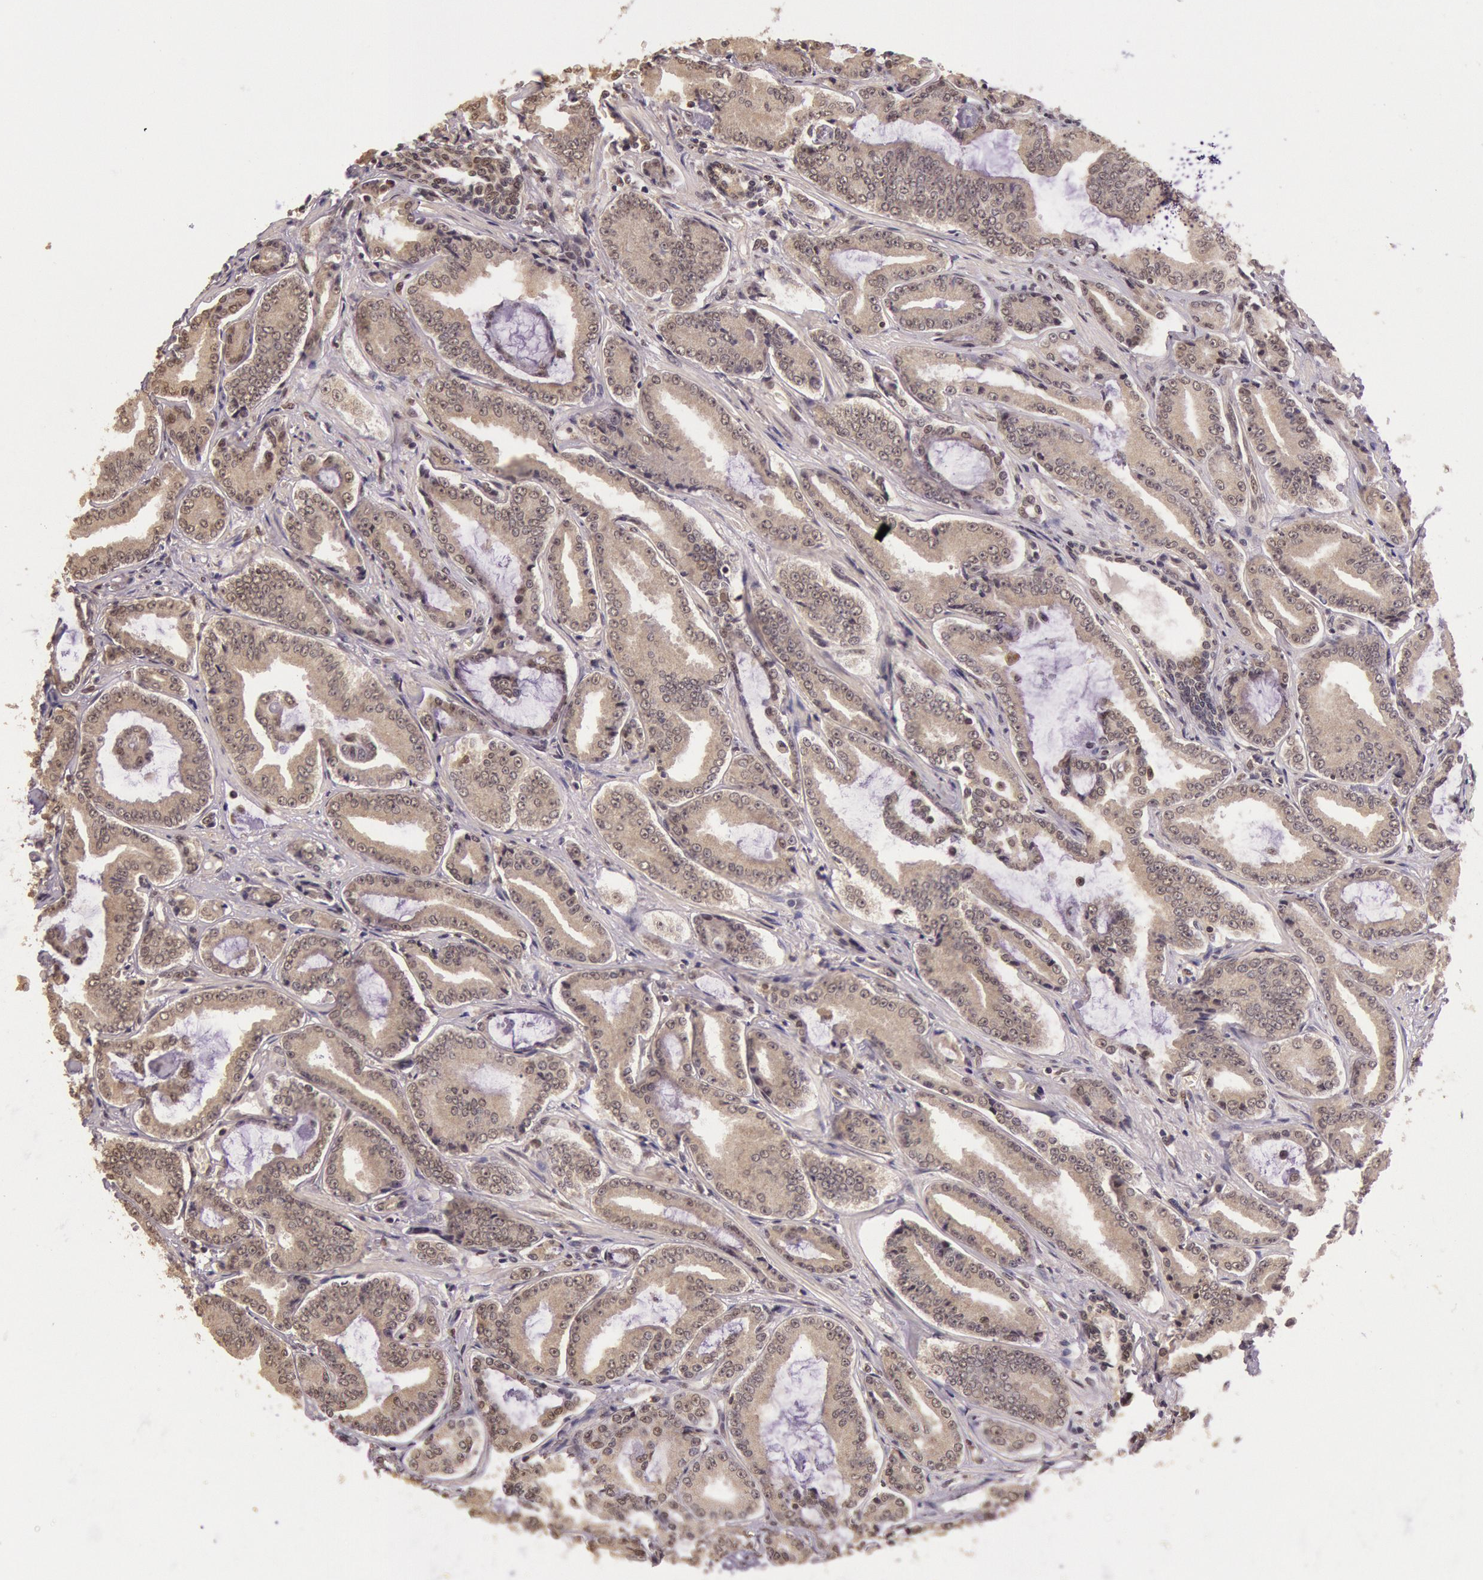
{"staining": {"intensity": "weak", "quantity": "25%-75%", "location": "cytoplasmic/membranous"}, "tissue": "prostate cancer", "cell_type": "Tumor cells", "image_type": "cancer", "snomed": [{"axis": "morphology", "description": "Adenocarcinoma, Low grade"}, {"axis": "topography", "description": "Prostate"}], "caption": "Immunohistochemistry (IHC) of human adenocarcinoma (low-grade) (prostate) demonstrates low levels of weak cytoplasmic/membranous positivity in approximately 25%-75% of tumor cells.", "gene": "RTL10", "patient": {"sex": "male", "age": 65}}